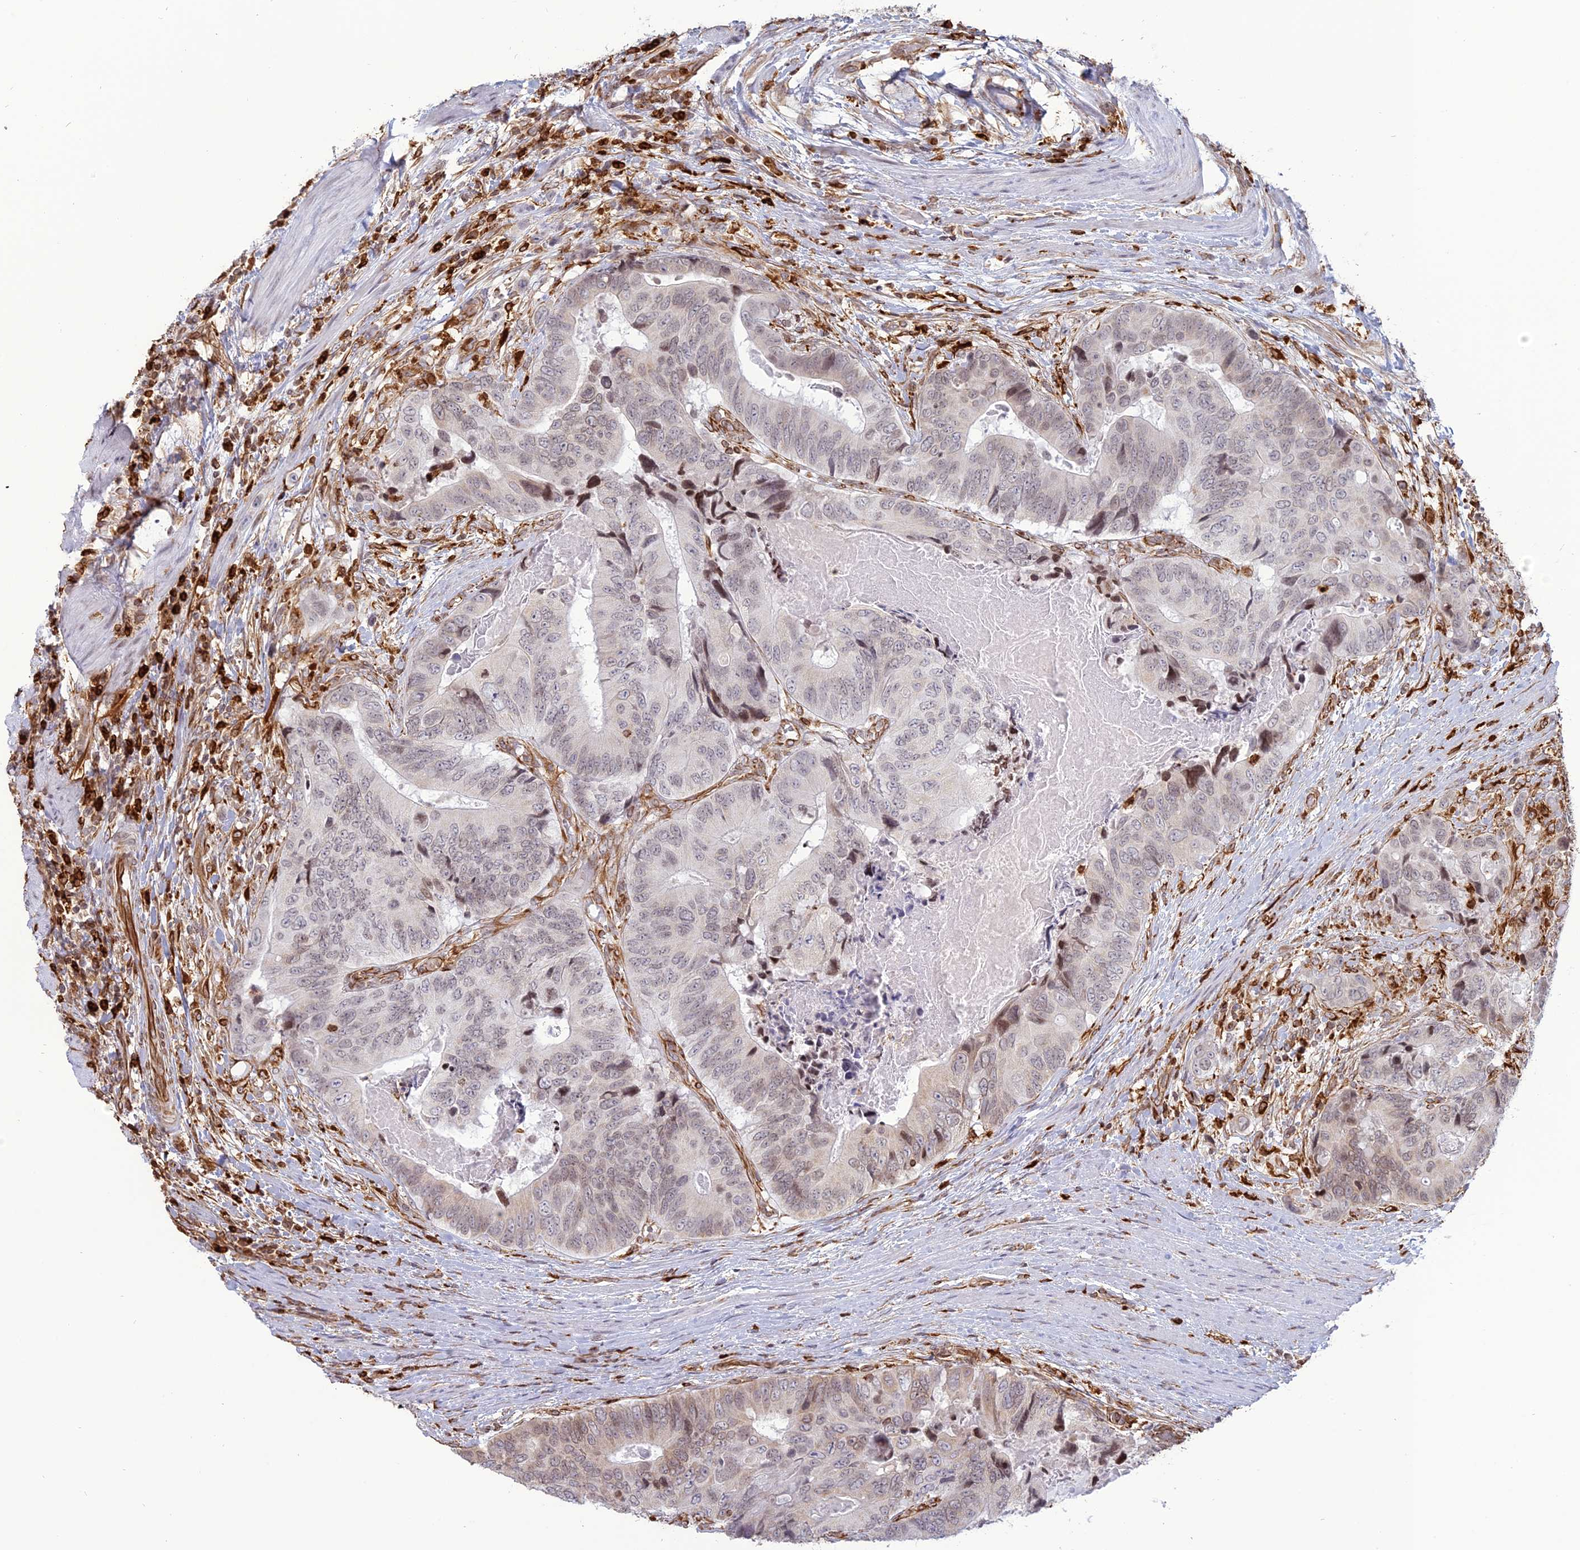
{"staining": {"intensity": "weak", "quantity": "<25%", "location": "nuclear"}, "tissue": "colorectal cancer", "cell_type": "Tumor cells", "image_type": "cancer", "snomed": [{"axis": "morphology", "description": "Adenocarcinoma, NOS"}, {"axis": "topography", "description": "Colon"}], "caption": "Tumor cells are negative for protein expression in human colorectal cancer (adenocarcinoma).", "gene": "APOBR", "patient": {"sex": "male", "age": 84}}